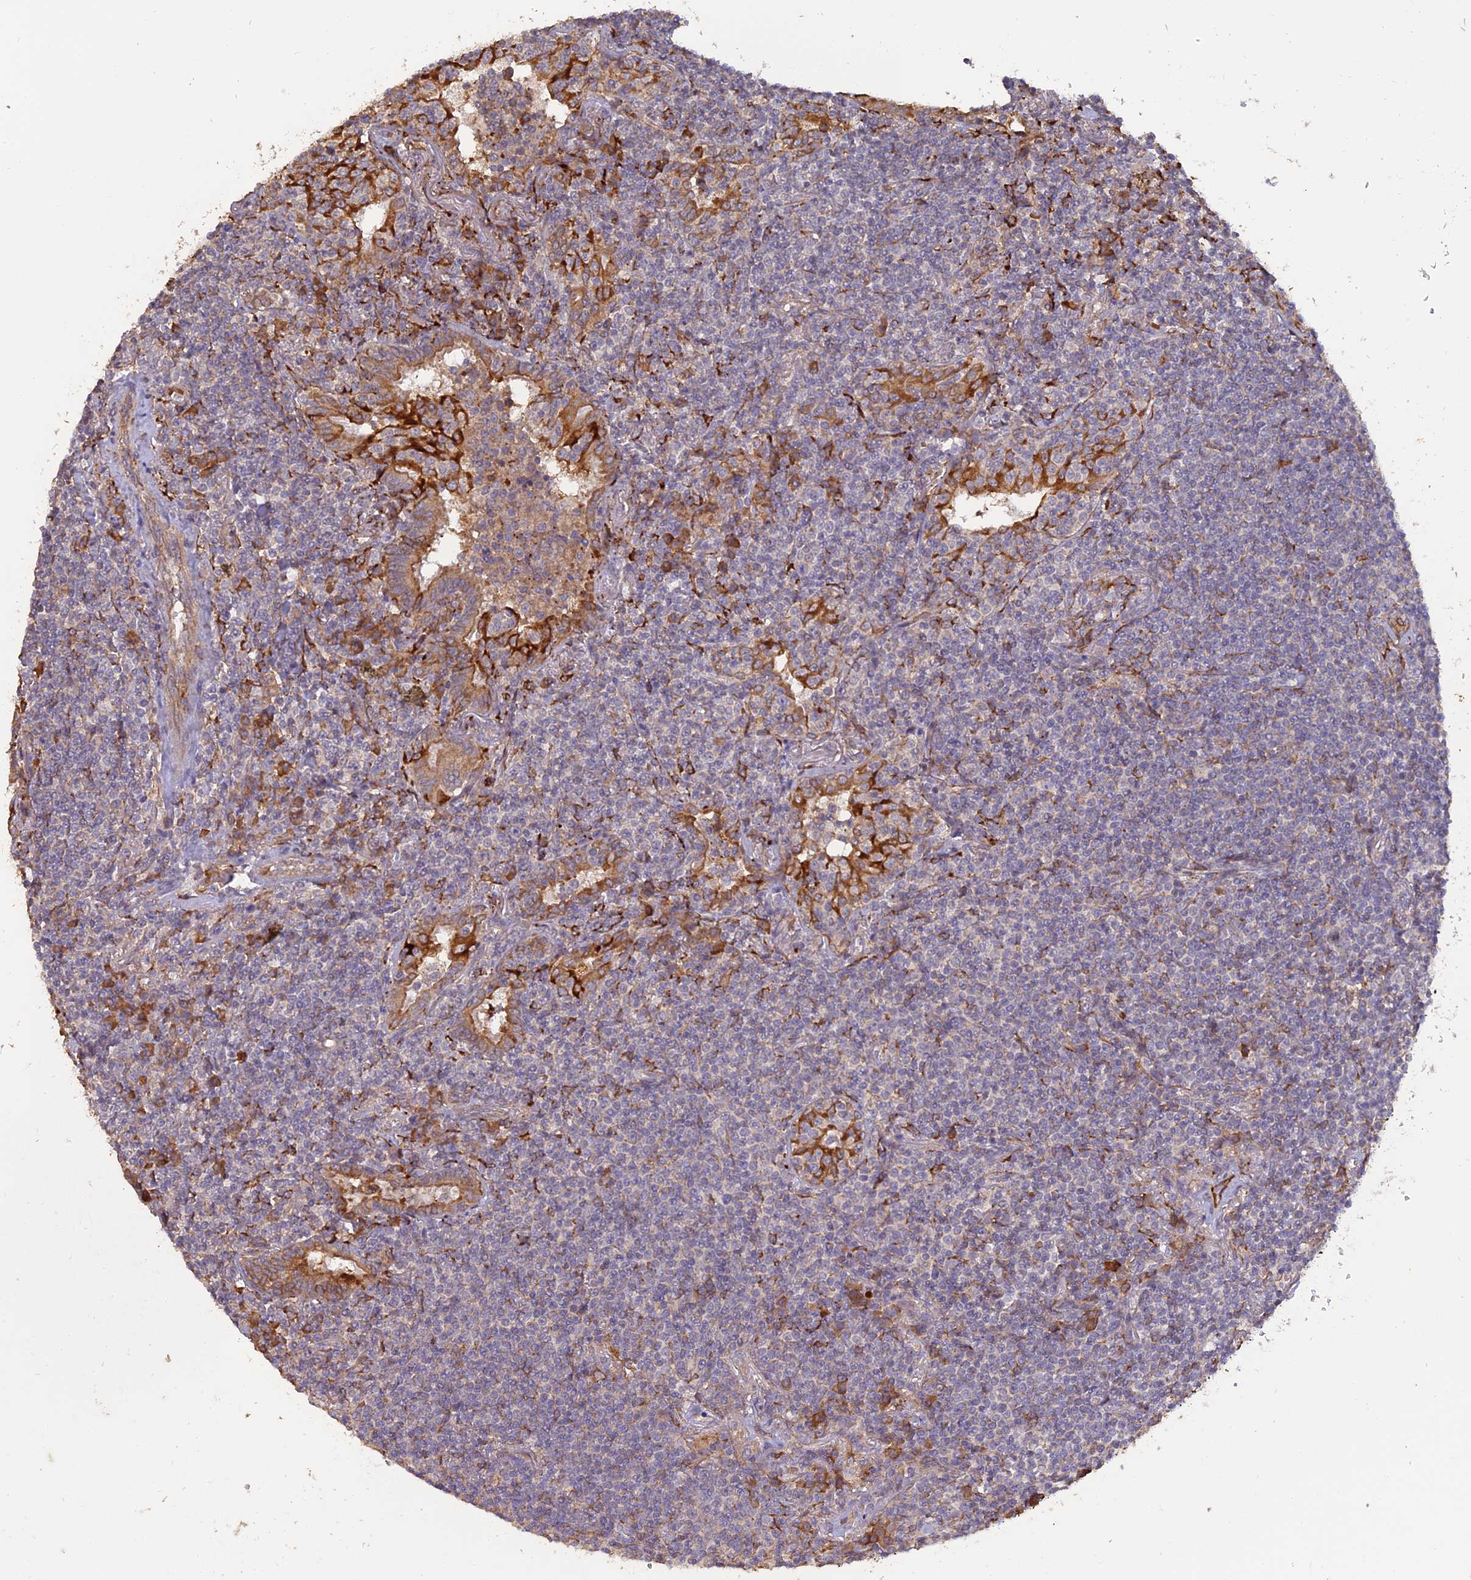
{"staining": {"intensity": "weak", "quantity": "25%-75%", "location": "cytoplasmic/membranous"}, "tissue": "lymphoma", "cell_type": "Tumor cells", "image_type": "cancer", "snomed": [{"axis": "morphology", "description": "Malignant lymphoma, non-Hodgkin's type, Low grade"}, {"axis": "topography", "description": "Lung"}], "caption": "A high-resolution histopathology image shows immunohistochemistry staining of malignant lymphoma, non-Hodgkin's type (low-grade), which displays weak cytoplasmic/membranous expression in about 25%-75% of tumor cells. (DAB IHC with brightfield microscopy, high magnification).", "gene": "PPIC", "patient": {"sex": "female", "age": 71}}